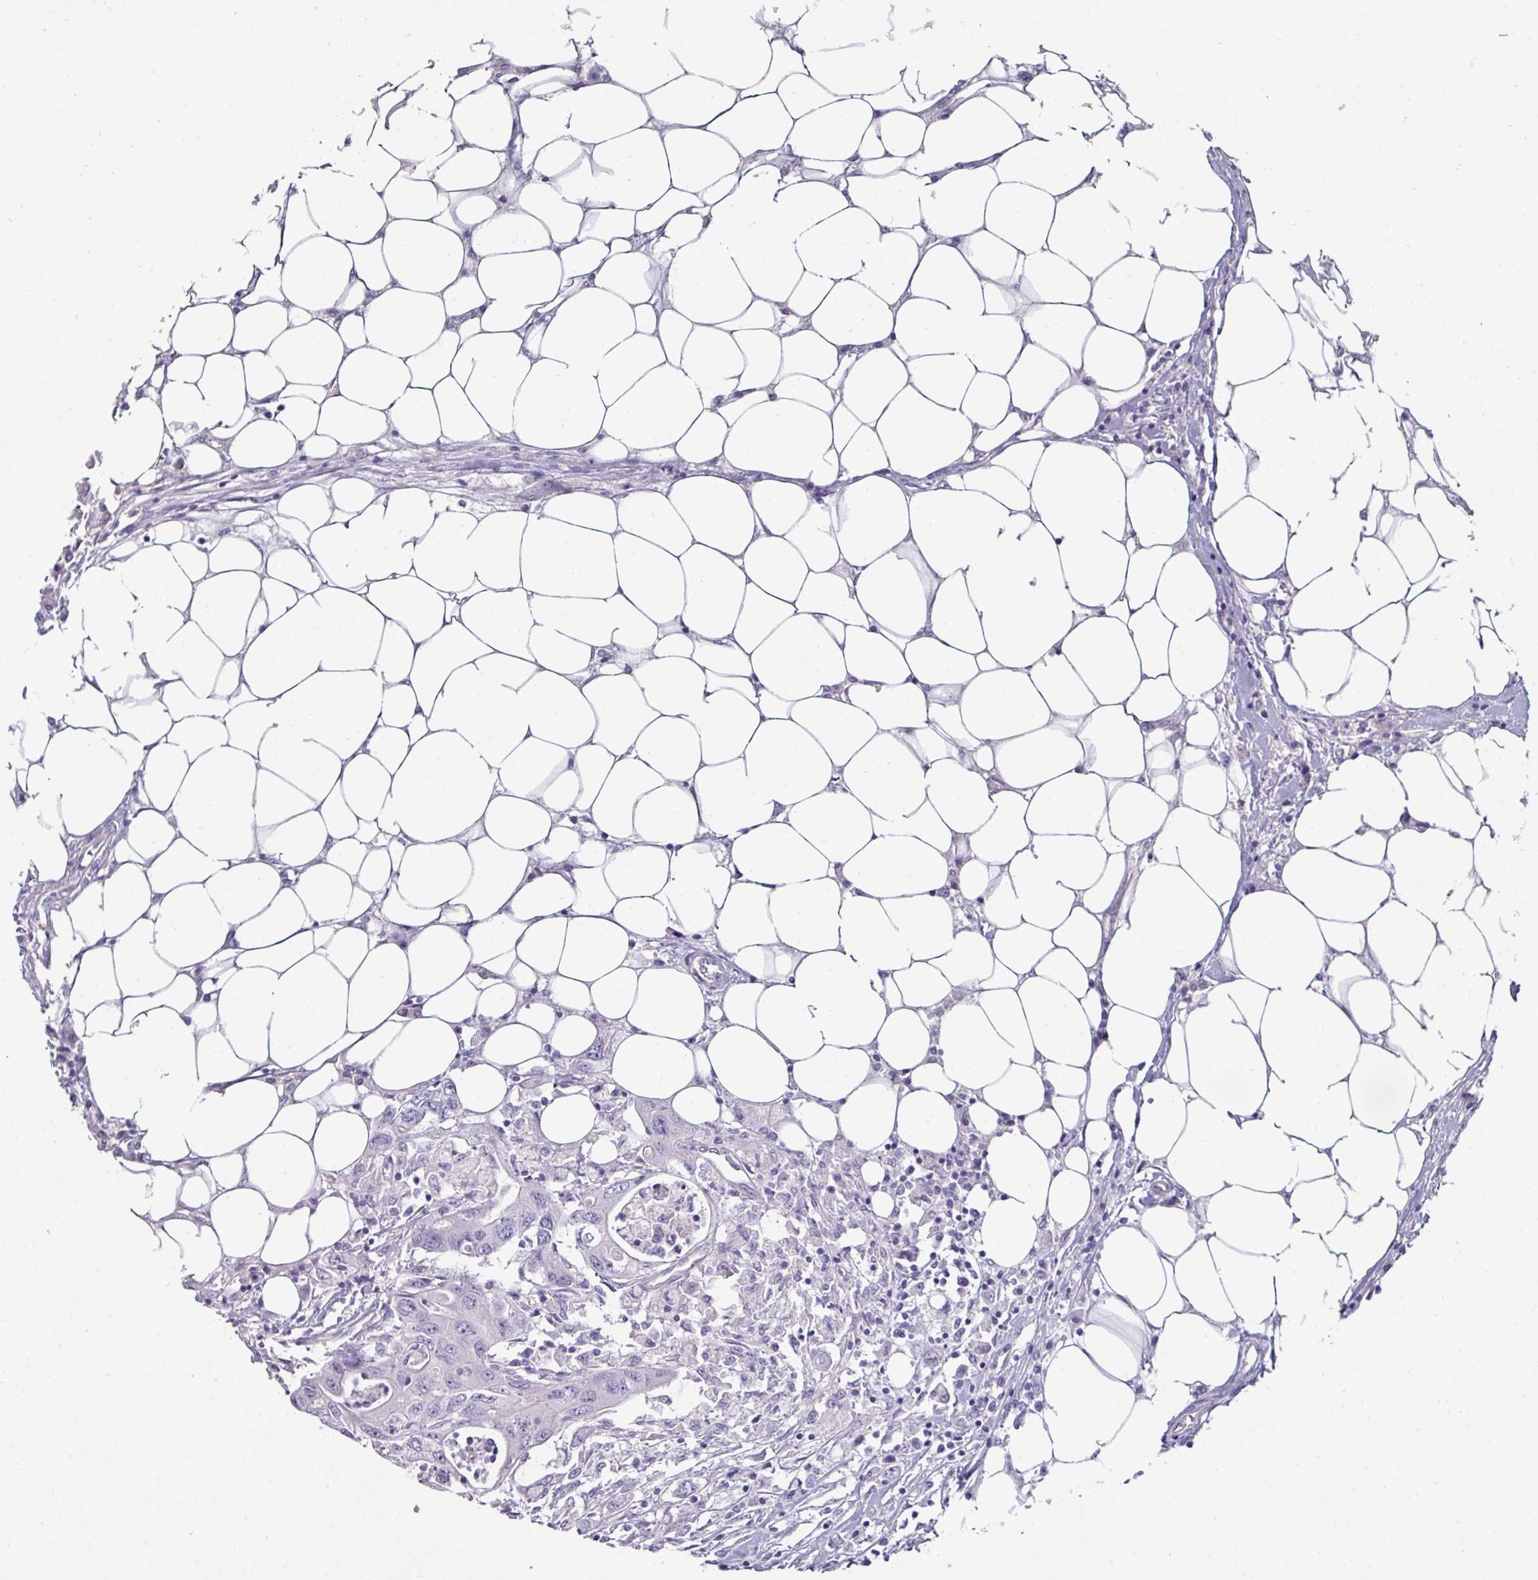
{"staining": {"intensity": "negative", "quantity": "none", "location": "none"}, "tissue": "colorectal cancer", "cell_type": "Tumor cells", "image_type": "cancer", "snomed": [{"axis": "morphology", "description": "Adenocarcinoma, NOS"}, {"axis": "topography", "description": "Colon"}], "caption": "IHC of human adenocarcinoma (colorectal) reveals no positivity in tumor cells.", "gene": "EYA3", "patient": {"sex": "male", "age": 71}}